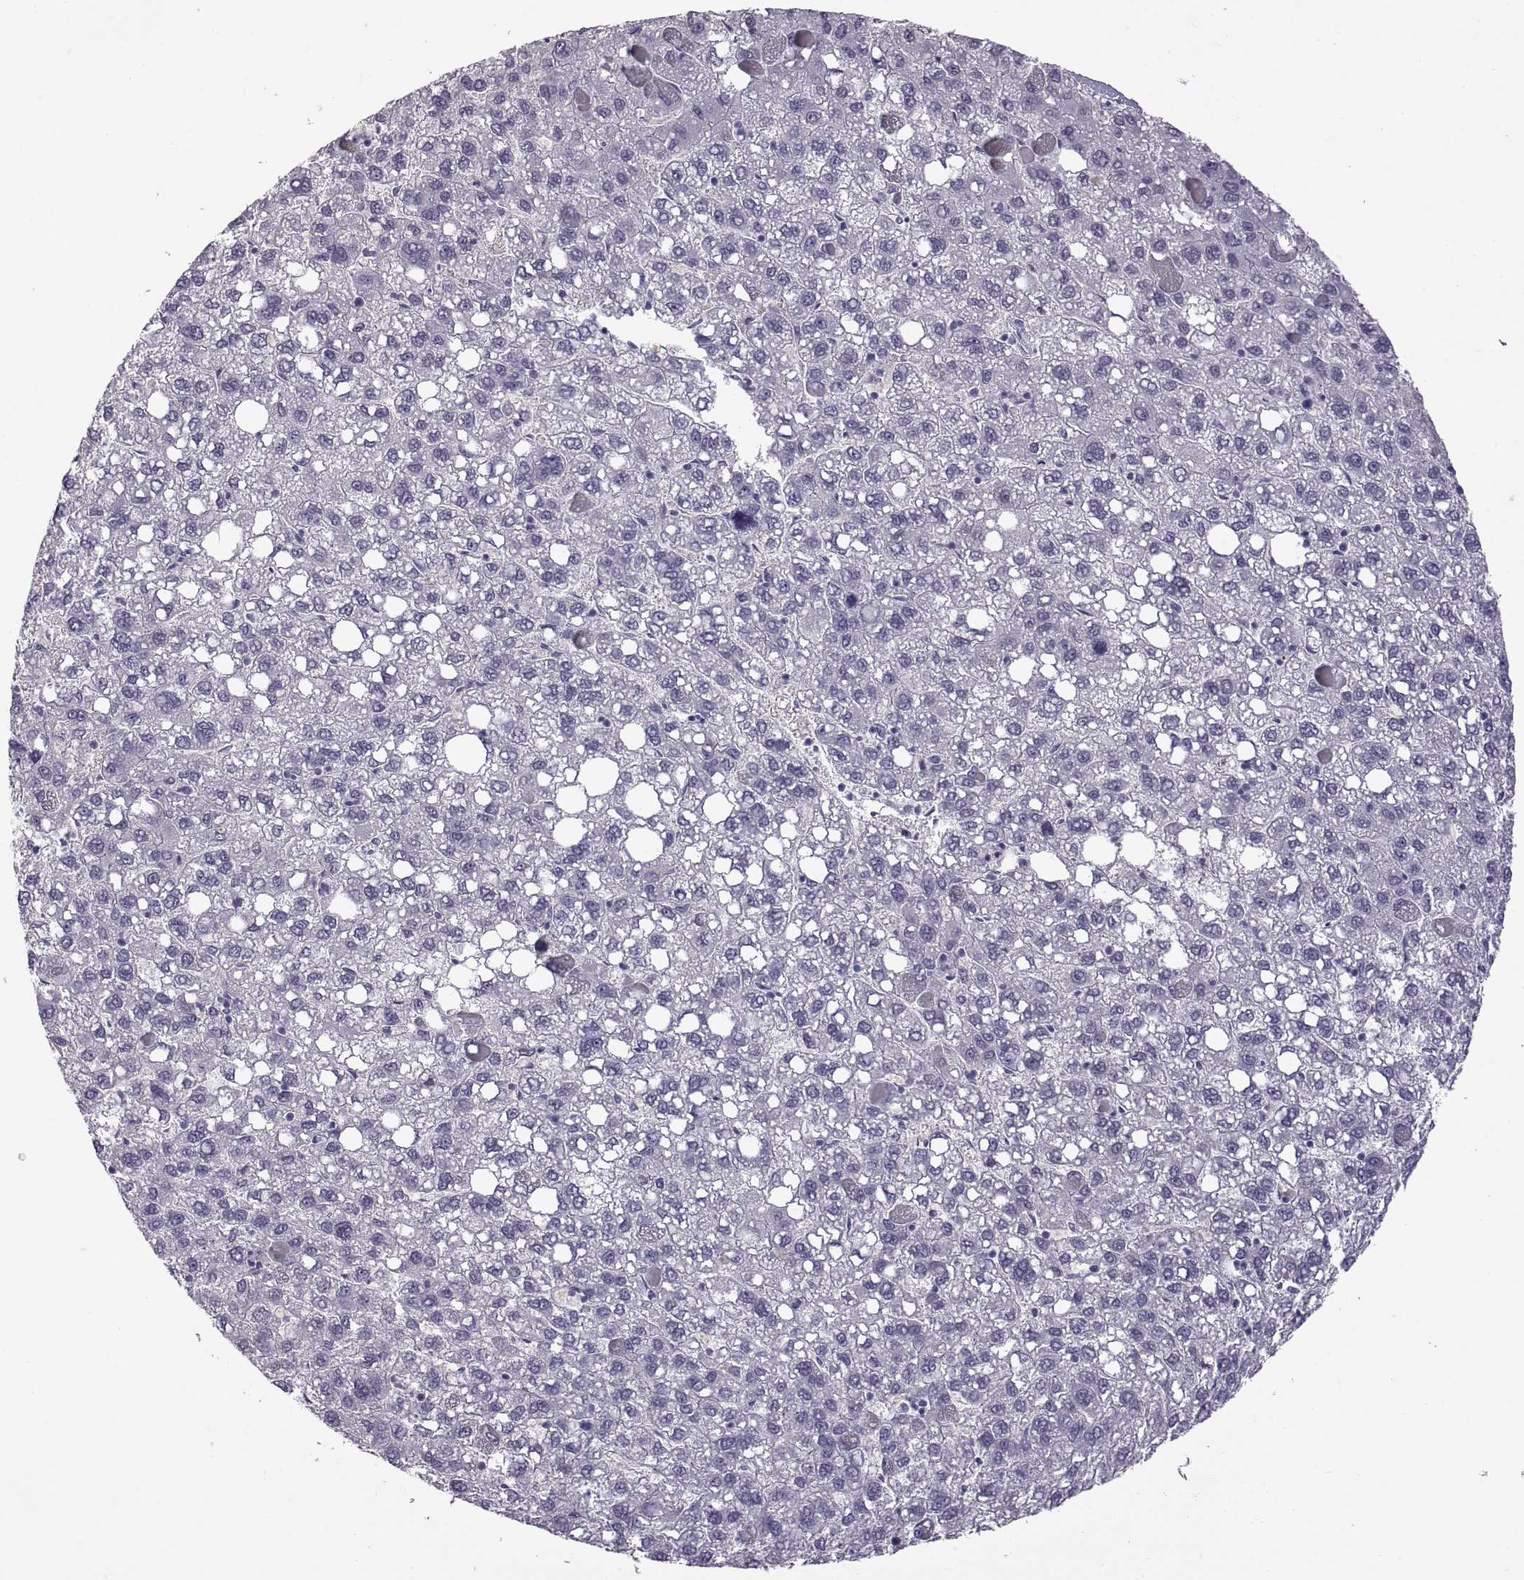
{"staining": {"intensity": "negative", "quantity": "none", "location": "none"}, "tissue": "liver cancer", "cell_type": "Tumor cells", "image_type": "cancer", "snomed": [{"axis": "morphology", "description": "Carcinoma, Hepatocellular, NOS"}, {"axis": "topography", "description": "Liver"}], "caption": "IHC image of human hepatocellular carcinoma (liver) stained for a protein (brown), which reveals no staining in tumor cells.", "gene": "RDM1", "patient": {"sex": "female", "age": 82}}